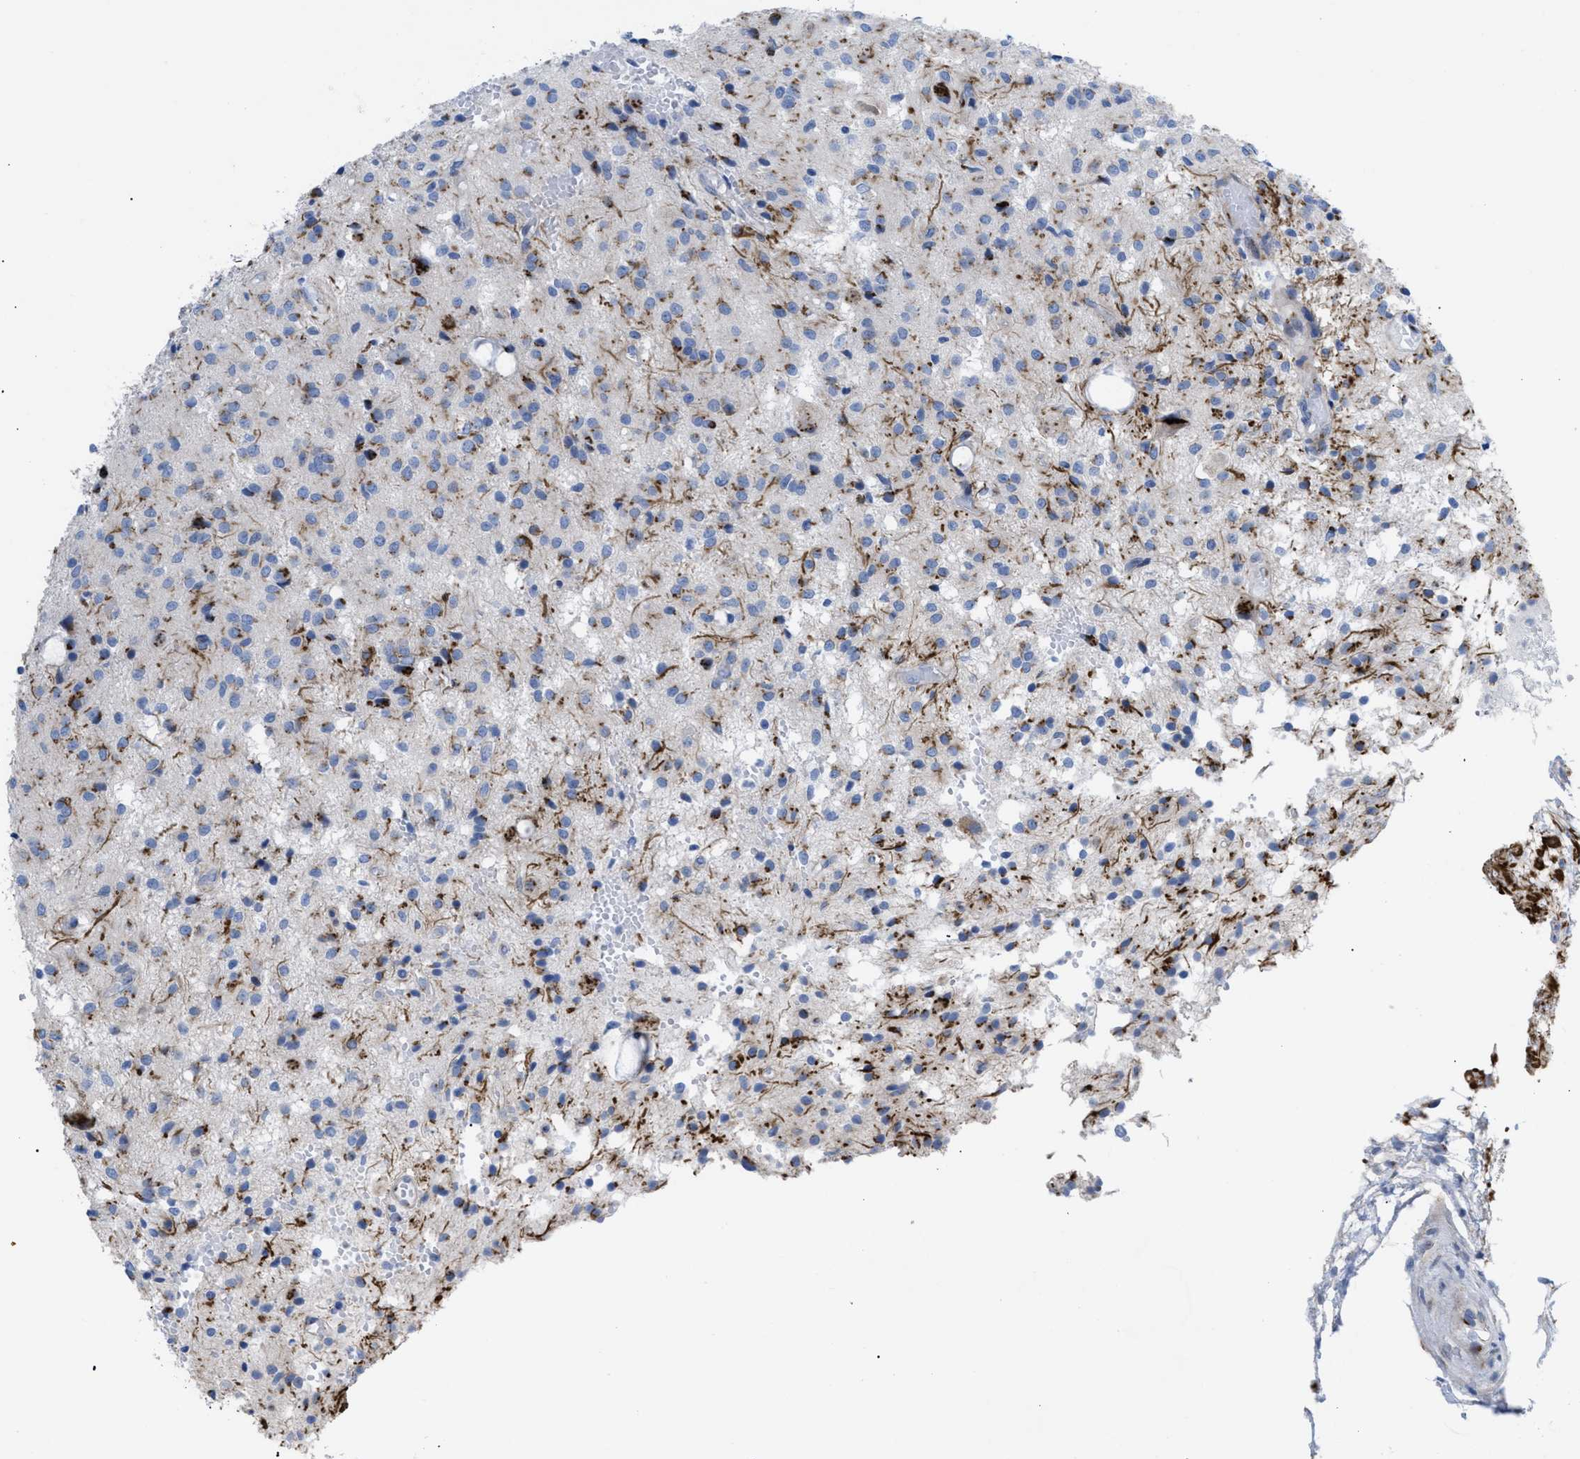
{"staining": {"intensity": "moderate", "quantity": "<25%", "location": "cytoplasmic/membranous"}, "tissue": "glioma", "cell_type": "Tumor cells", "image_type": "cancer", "snomed": [{"axis": "morphology", "description": "Glioma, malignant, High grade"}, {"axis": "topography", "description": "Brain"}], "caption": "Tumor cells reveal moderate cytoplasmic/membranous expression in approximately <25% of cells in glioma.", "gene": "TMEM17", "patient": {"sex": "female", "age": 59}}